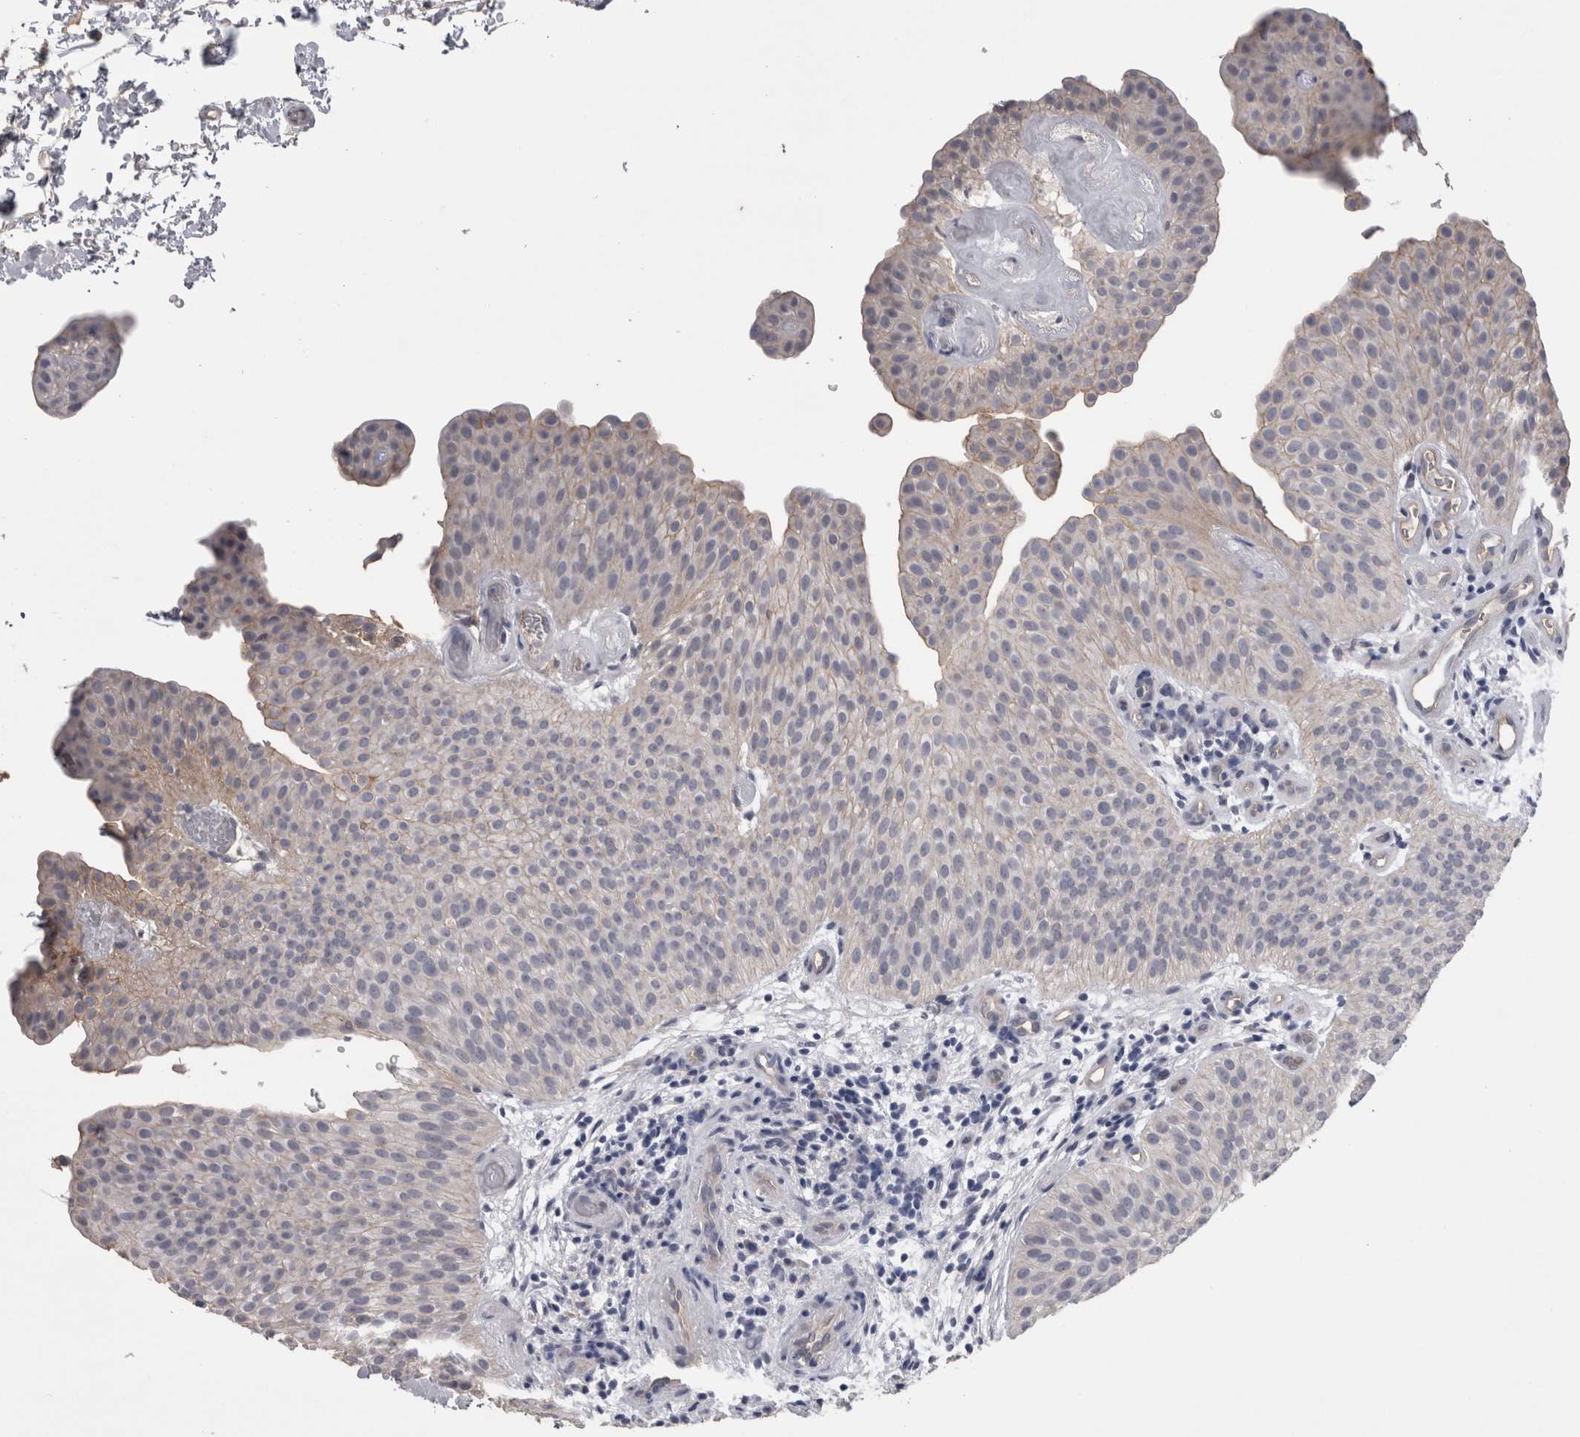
{"staining": {"intensity": "weak", "quantity": "<25%", "location": "cytoplasmic/membranous"}, "tissue": "urothelial cancer", "cell_type": "Tumor cells", "image_type": "cancer", "snomed": [{"axis": "morphology", "description": "Urothelial carcinoma, Low grade"}, {"axis": "topography", "description": "Urinary bladder"}], "caption": "Human urothelial carcinoma (low-grade) stained for a protein using immunohistochemistry (IHC) reveals no positivity in tumor cells.", "gene": "NECTIN2", "patient": {"sex": "female", "age": 60}}